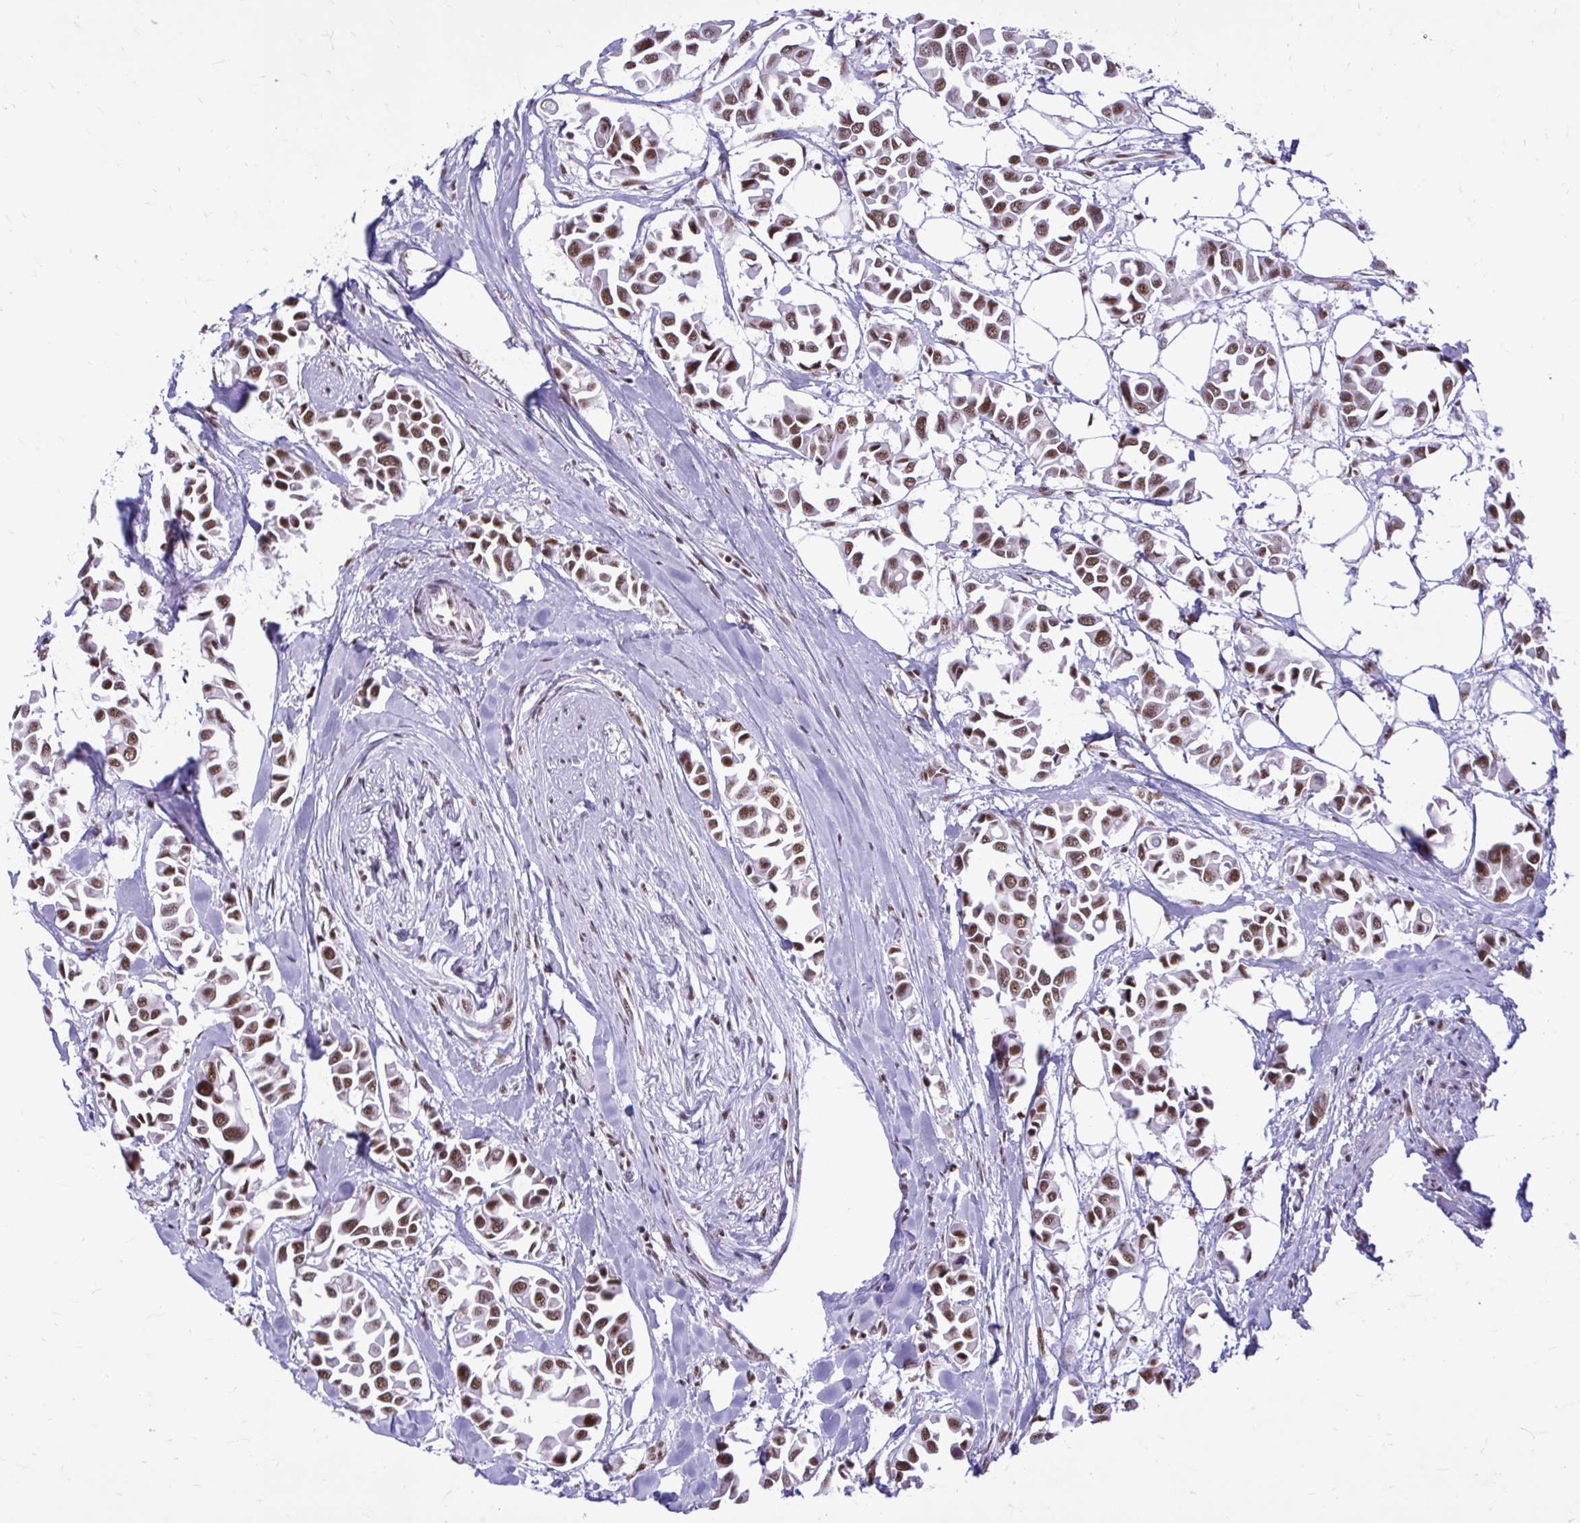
{"staining": {"intensity": "moderate", "quantity": ">75%", "location": "nuclear"}, "tissue": "breast cancer", "cell_type": "Tumor cells", "image_type": "cancer", "snomed": [{"axis": "morphology", "description": "Duct carcinoma"}, {"axis": "topography", "description": "Breast"}], "caption": "Human breast cancer stained with a brown dye exhibits moderate nuclear positive staining in approximately >75% of tumor cells.", "gene": "PRPF19", "patient": {"sex": "female", "age": 54}}